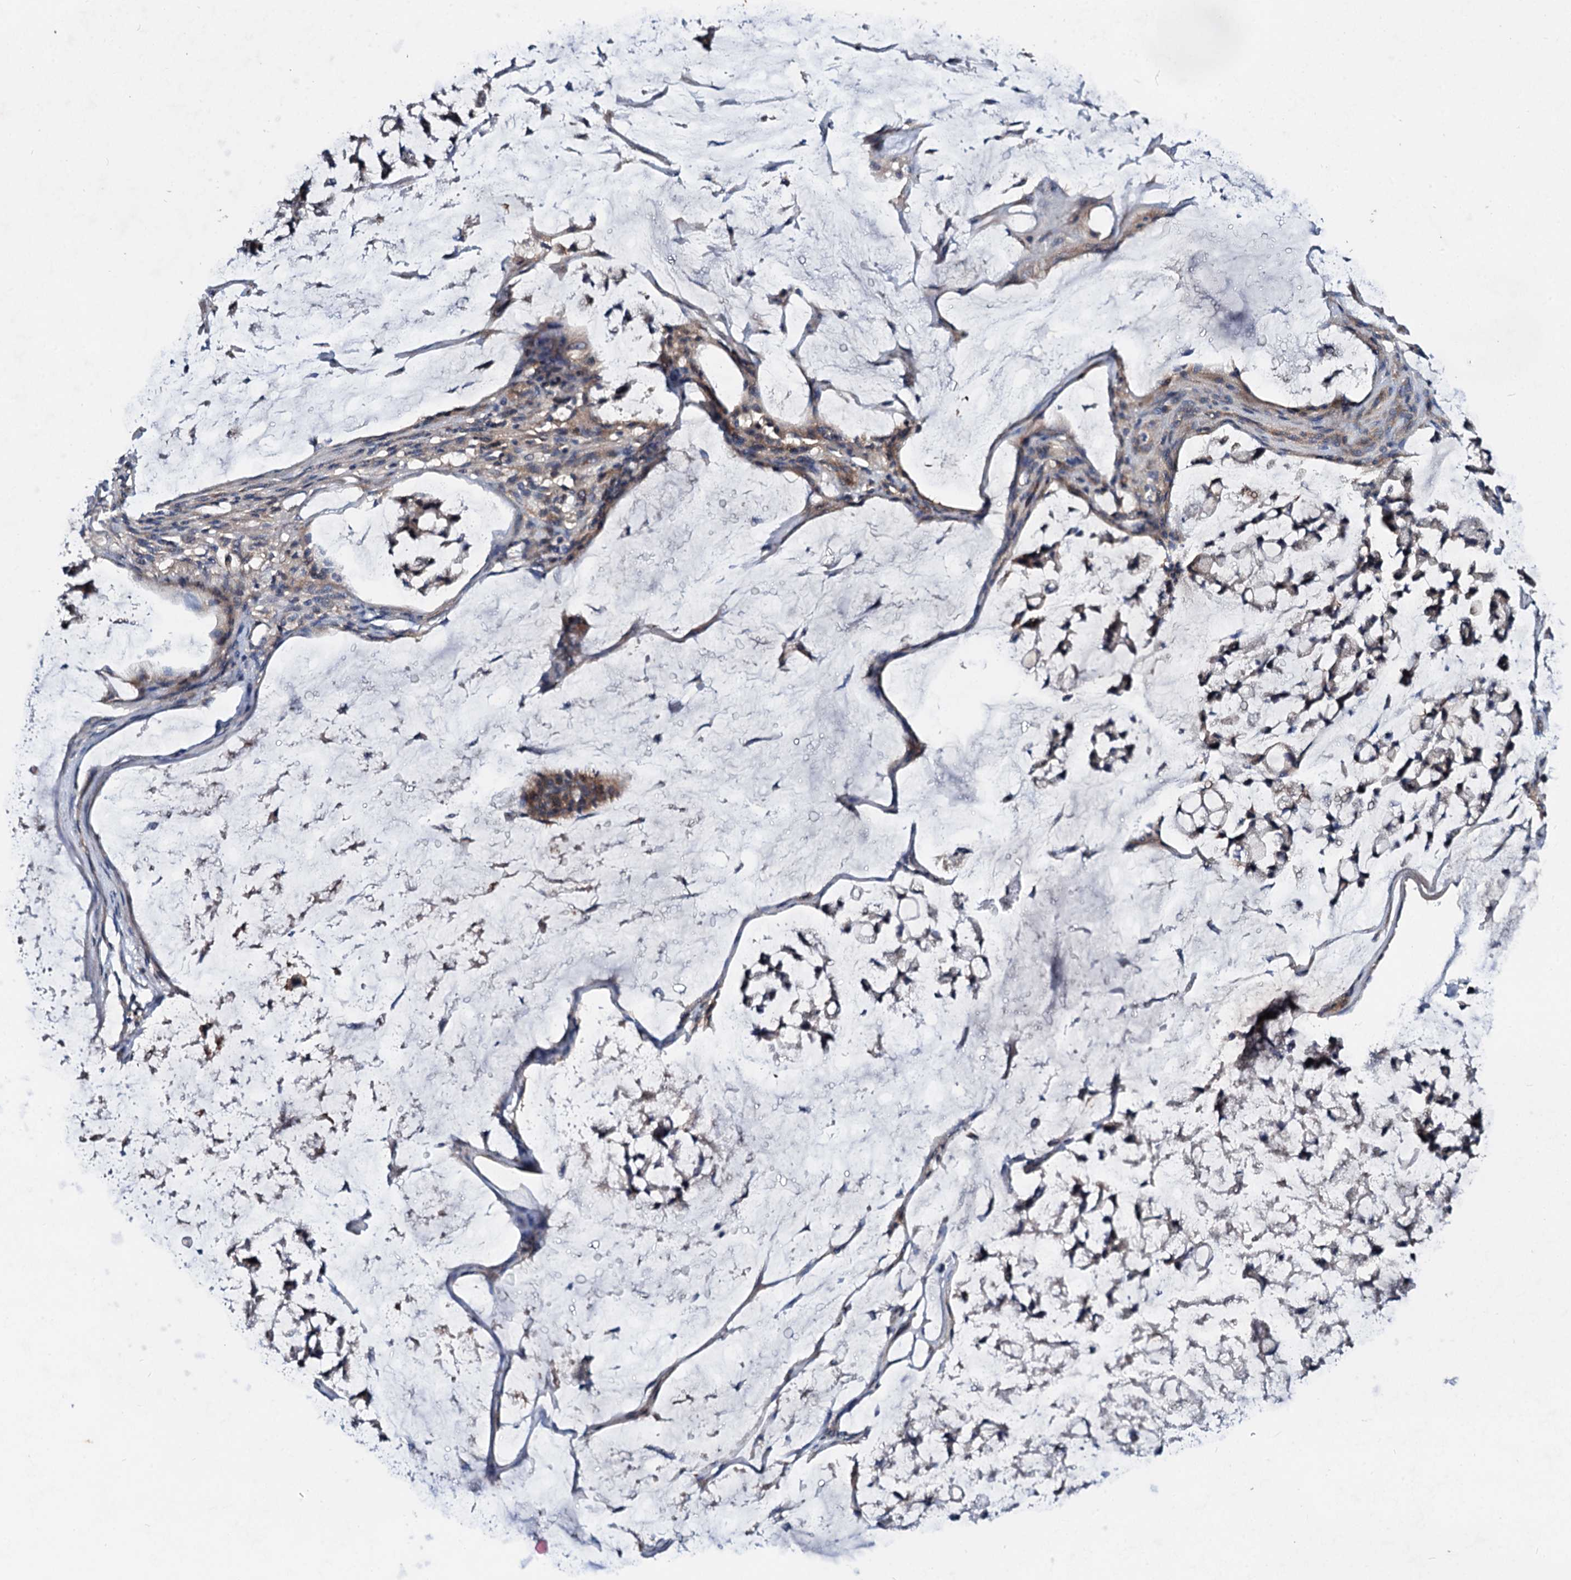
{"staining": {"intensity": "weak", "quantity": "25%-75%", "location": "cytoplasmic/membranous"}, "tissue": "stomach cancer", "cell_type": "Tumor cells", "image_type": "cancer", "snomed": [{"axis": "morphology", "description": "Adenocarcinoma, NOS"}, {"axis": "topography", "description": "Stomach, lower"}], "caption": "Adenocarcinoma (stomach) stained with a protein marker exhibits weak staining in tumor cells.", "gene": "FIBIN", "patient": {"sex": "male", "age": 67}}